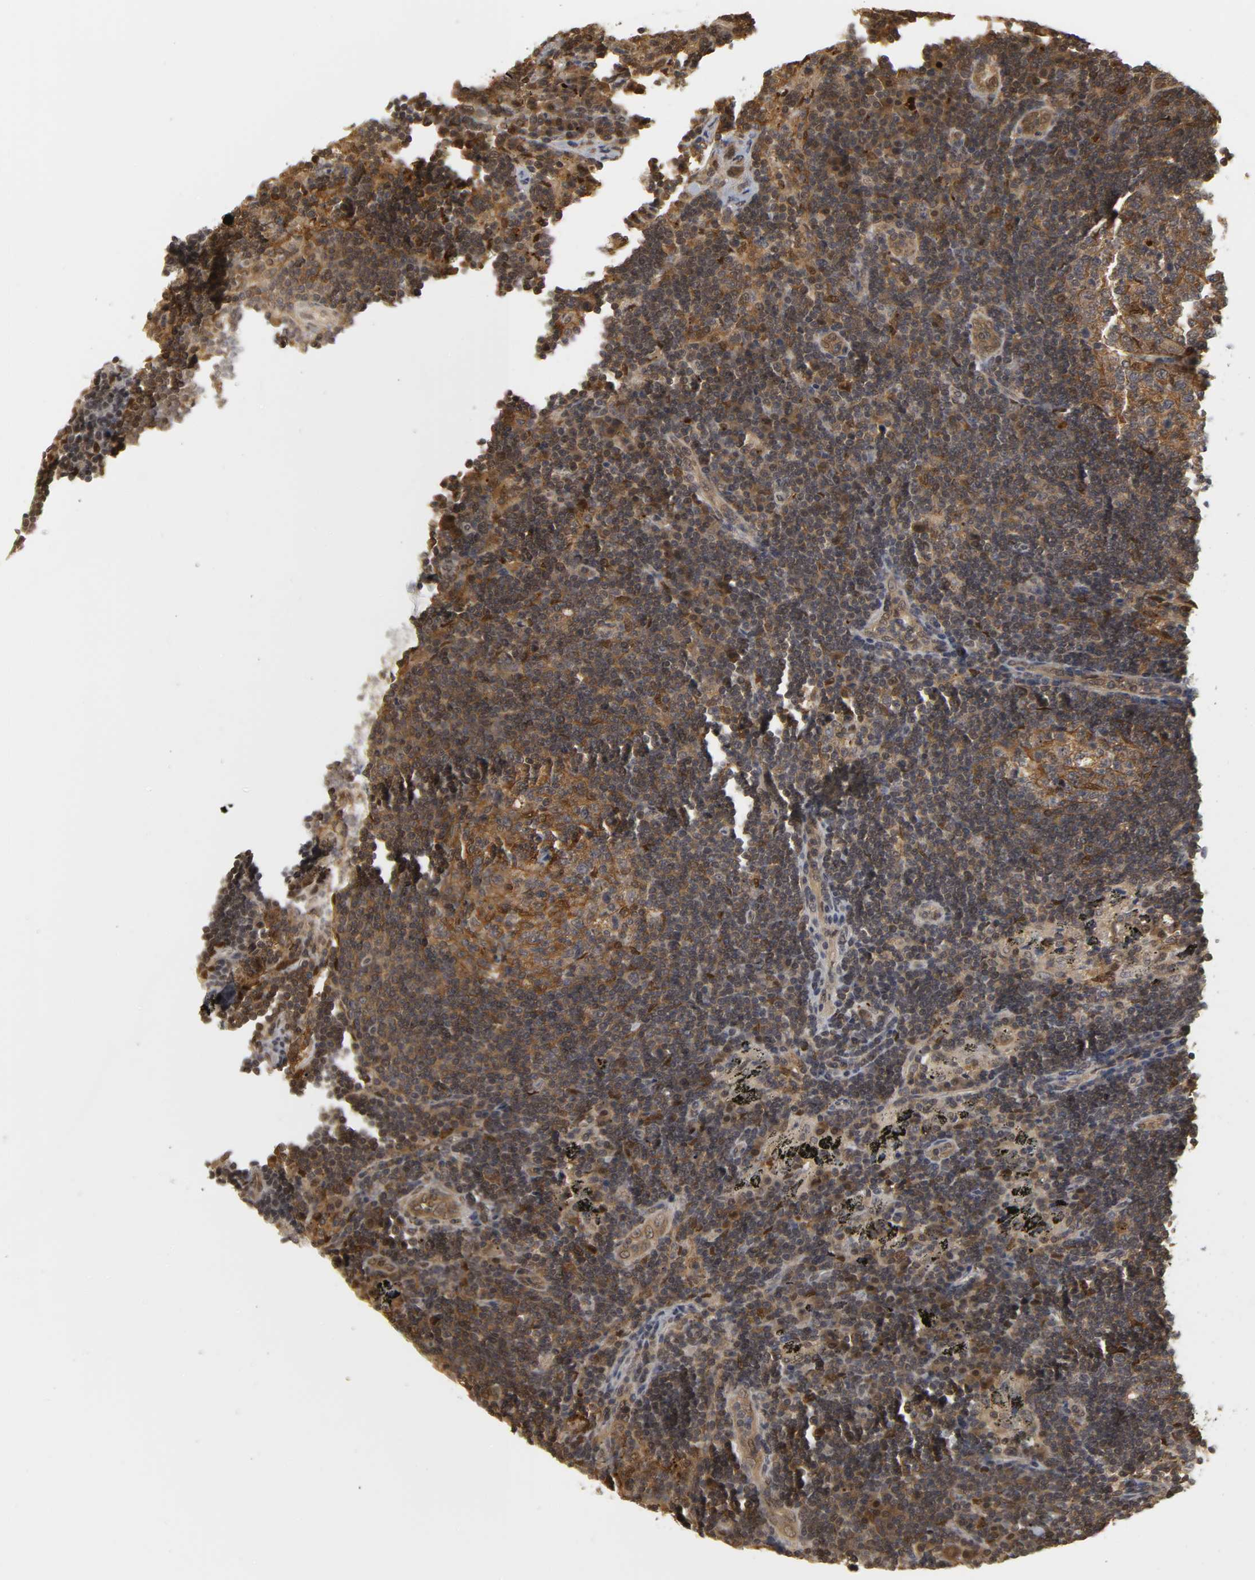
{"staining": {"intensity": "moderate", "quantity": "25%-75%", "location": "cytoplasmic/membranous,nuclear"}, "tissue": "lymph node", "cell_type": "Germinal center cells", "image_type": "normal", "snomed": [{"axis": "morphology", "description": "Normal tissue, NOS"}, {"axis": "morphology", "description": "Squamous cell carcinoma, metastatic, NOS"}, {"axis": "topography", "description": "Lymph node"}], "caption": "Protein staining shows moderate cytoplasmic/membranous,nuclear positivity in approximately 25%-75% of germinal center cells in normal lymph node. (brown staining indicates protein expression, while blue staining denotes nuclei).", "gene": "PARK7", "patient": {"sex": "female", "age": 53}}